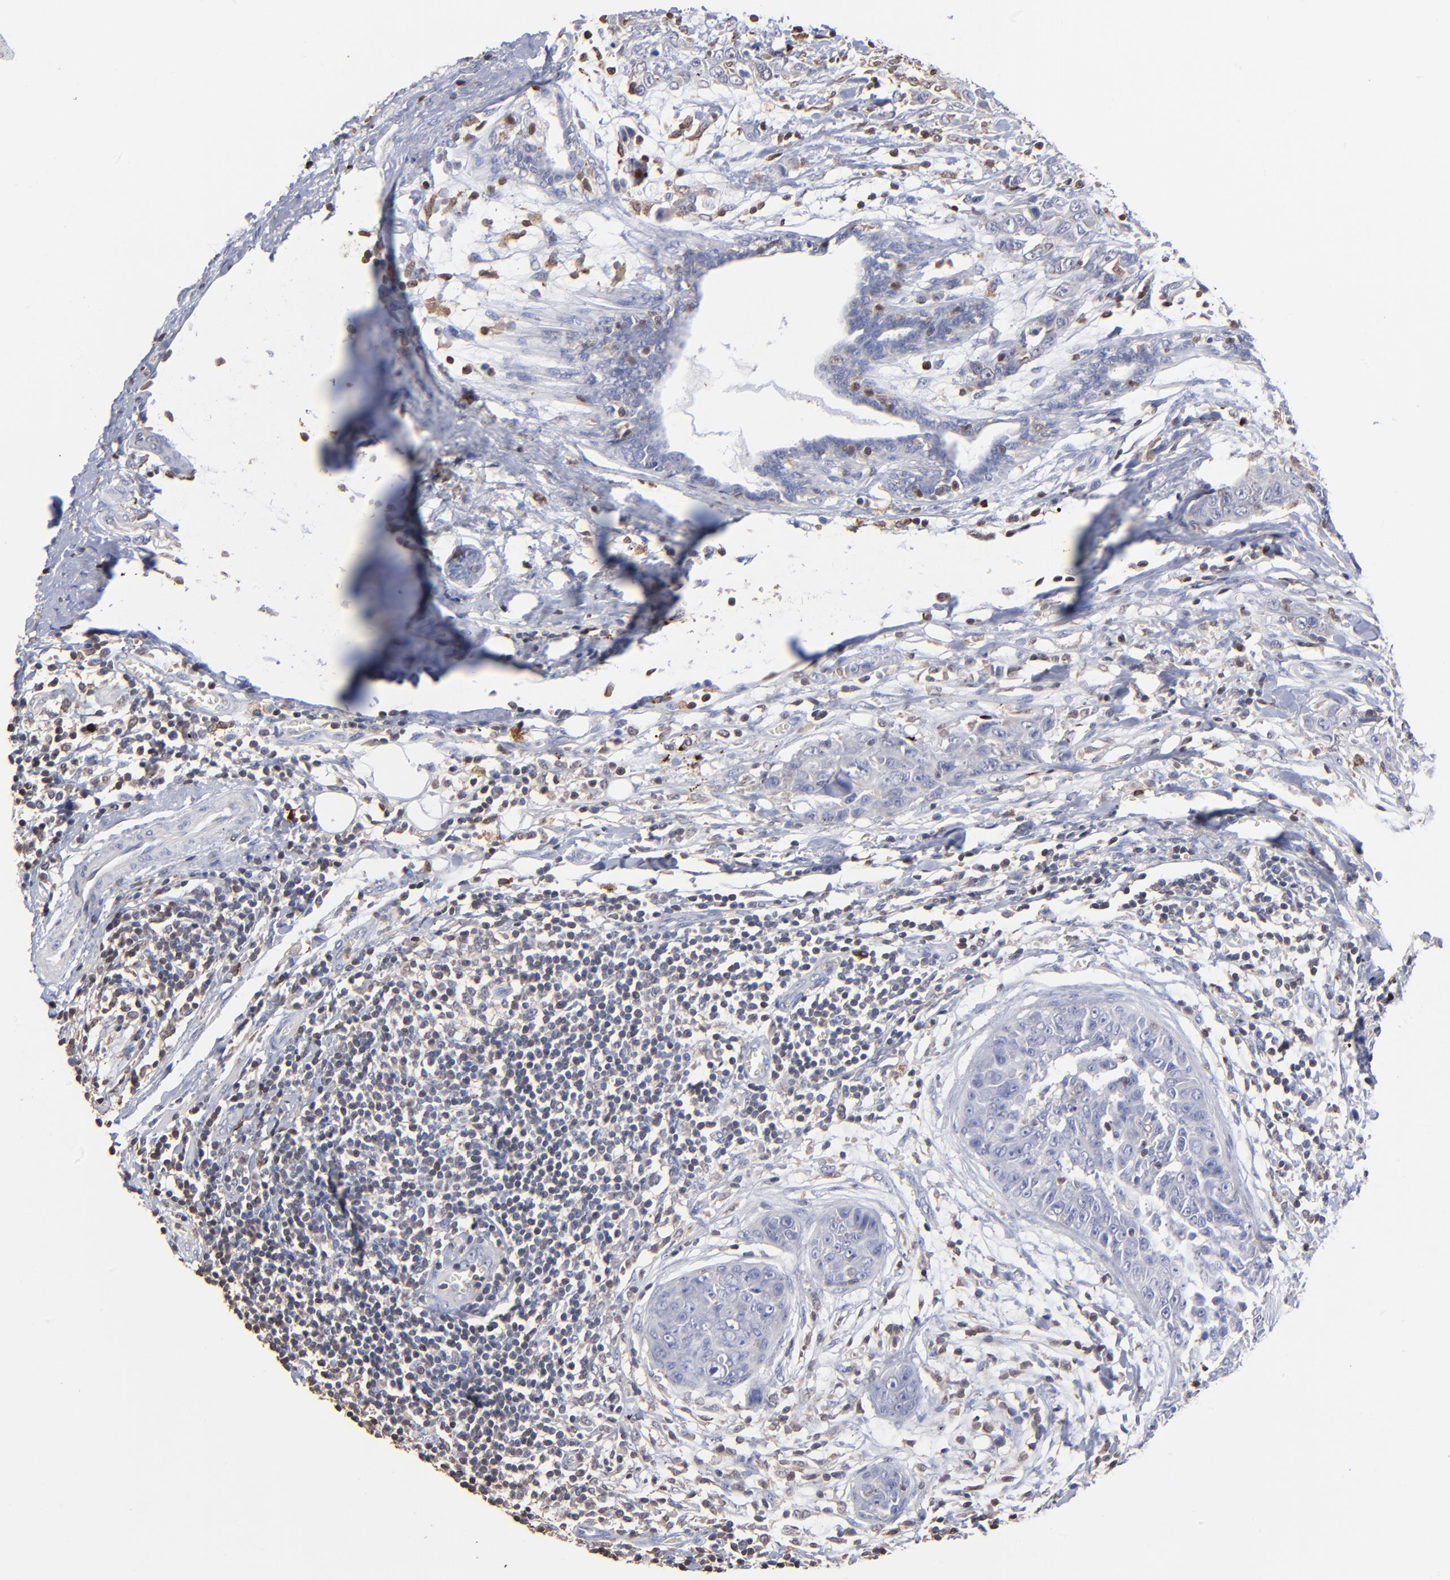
{"staining": {"intensity": "negative", "quantity": "none", "location": "none"}, "tissue": "breast cancer", "cell_type": "Tumor cells", "image_type": "cancer", "snomed": [{"axis": "morphology", "description": "Duct carcinoma"}, {"axis": "topography", "description": "Breast"}], "caption": "IHC of human breast cancer (intraductal carcinoma) reveals no positivity in tumor cells. (Brightfield microscopy of DAB IHC at high magnification).", "gene": "TBXT", "patient": {"sex": "female", "age": 50}}